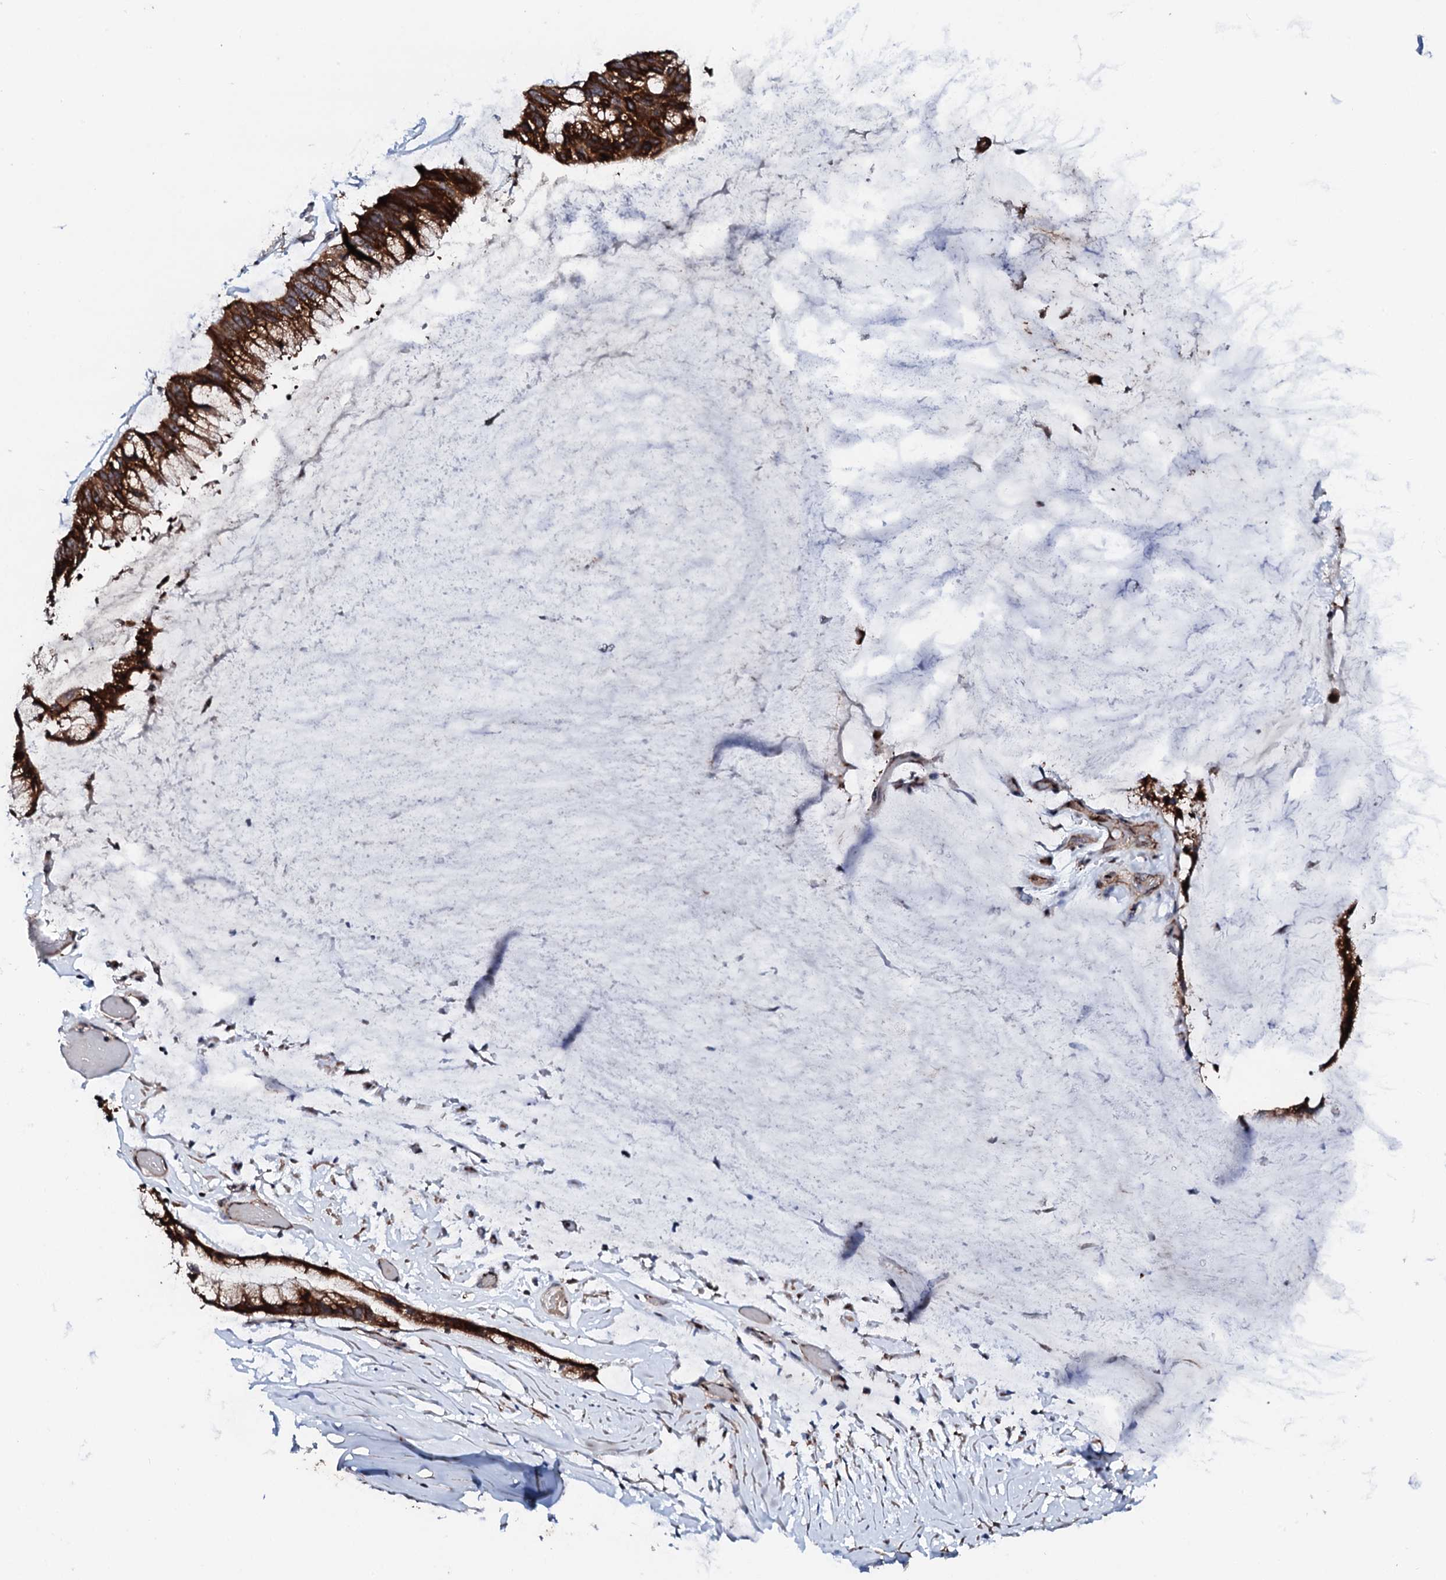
{"staining": {"intensity": "strong", "quantity": ">75%", "location": "cytoplasmic/membranous"}, "tissue": "ovarian cancer", "cell_type": "Tumor cells", "image_type": "cancer", "snomed": [{"axis": "morphology", "description": "Cystadenocarcinoma, mucinous, NOS"}, {"axis": "topography", "description": "Ovary"}], "caption": "Strong cytoplasmic/membranous protein expression is present in about >75% of tumor cells in ovarian cancer (mucinous cystadenocarcinoma). Immunohistochemistry stains the protein of interest in brown and the nuclei are stained blue.", "gene": "GTPBP4", "patient": {"sex": "female", "age": 39}}